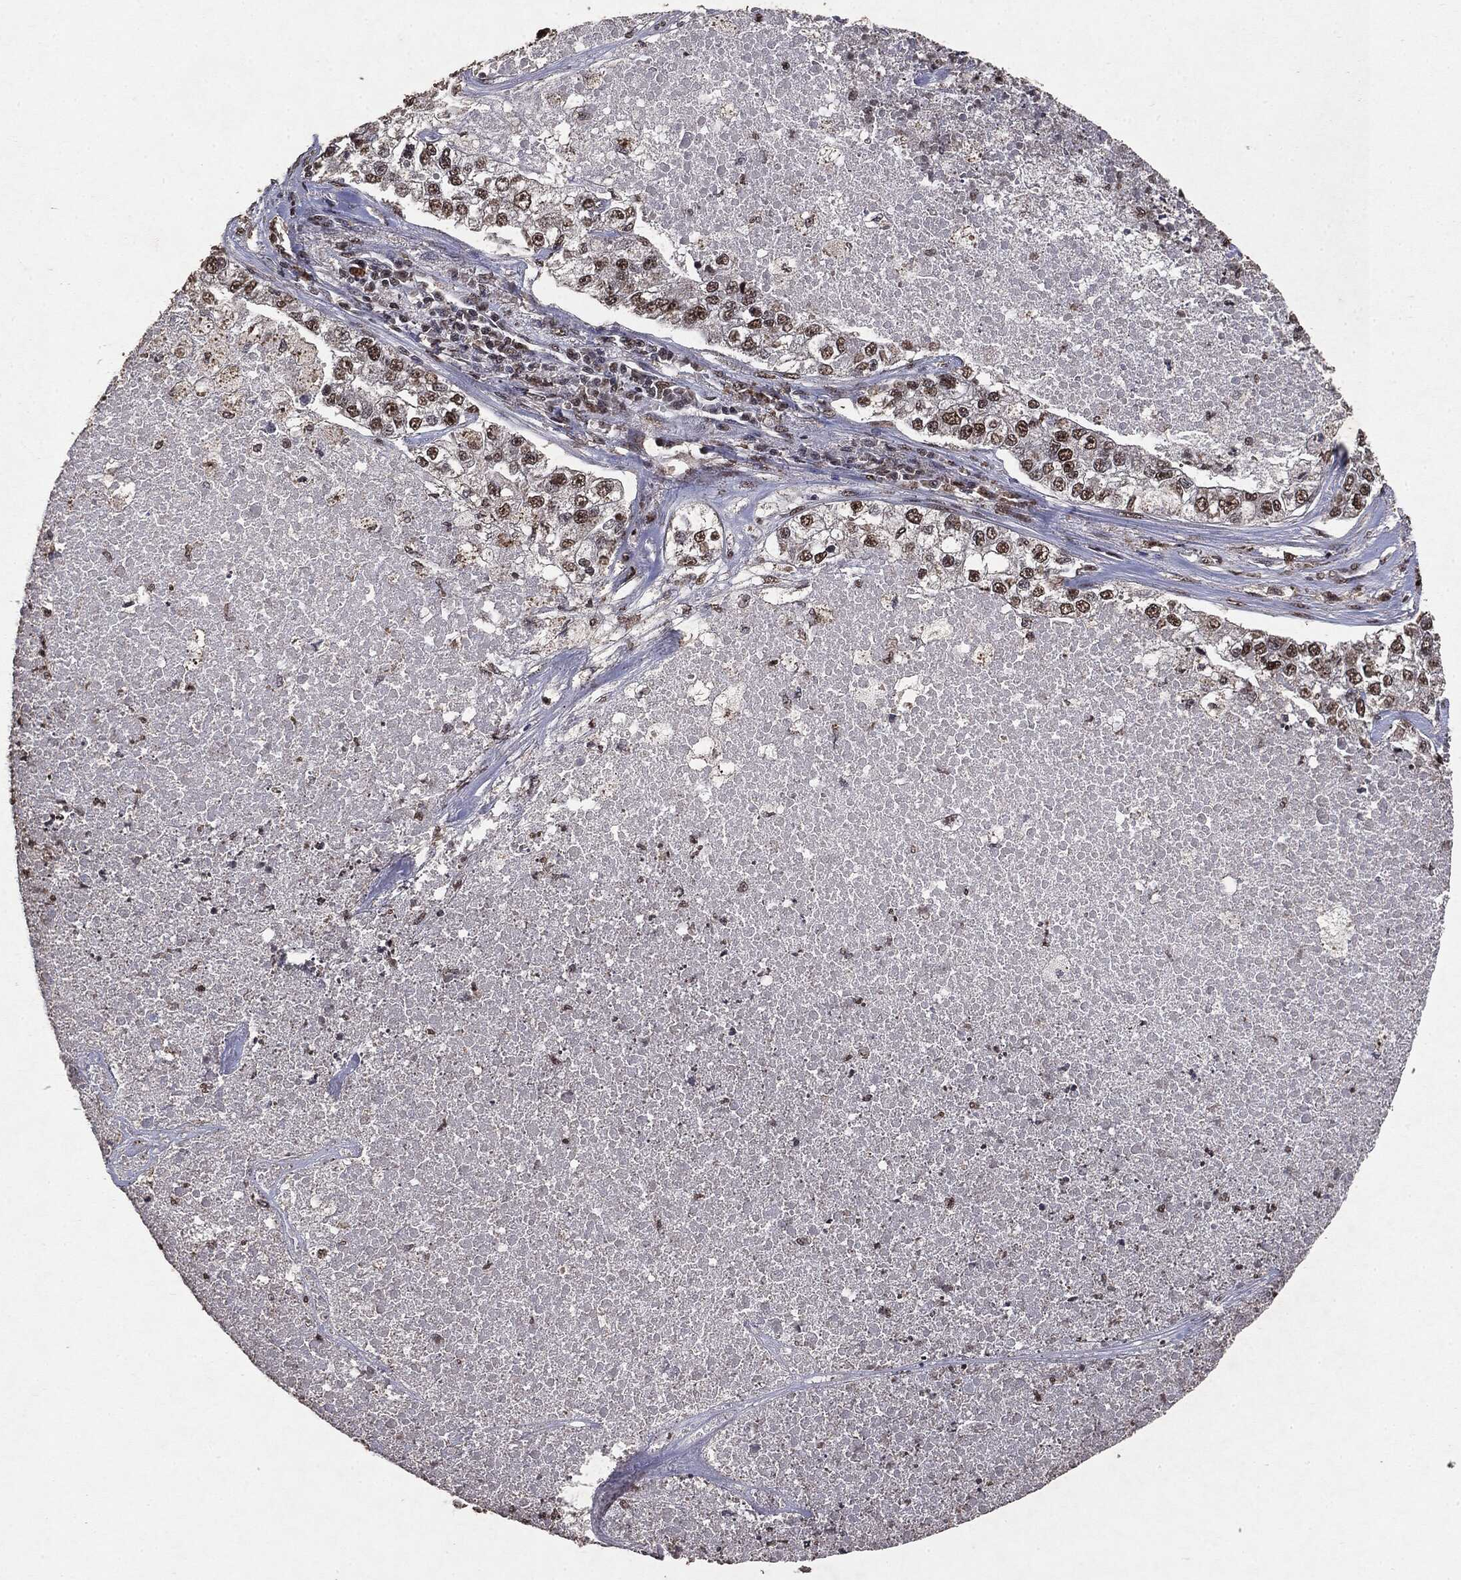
{"staining": {"intensity": "moderate", "quantity": ">75%", "location": "nuclear"}, "tissue": "lung cancer", "cell_type": "Tumor cells", "image_type": "cancer", "snomed": [{"axis": "morphology", "description": "Adenocarcinoma, NOS"}, {"axis": "topography", "description": "Lung"}], "caption": "Immunohistochemical staining of adenocarcinoma (lung) shows moderate nuclear protein expression in about >75% of tumor cells.", "gene": "RAD18", "patient": {"sex": "male", "age": 49}}